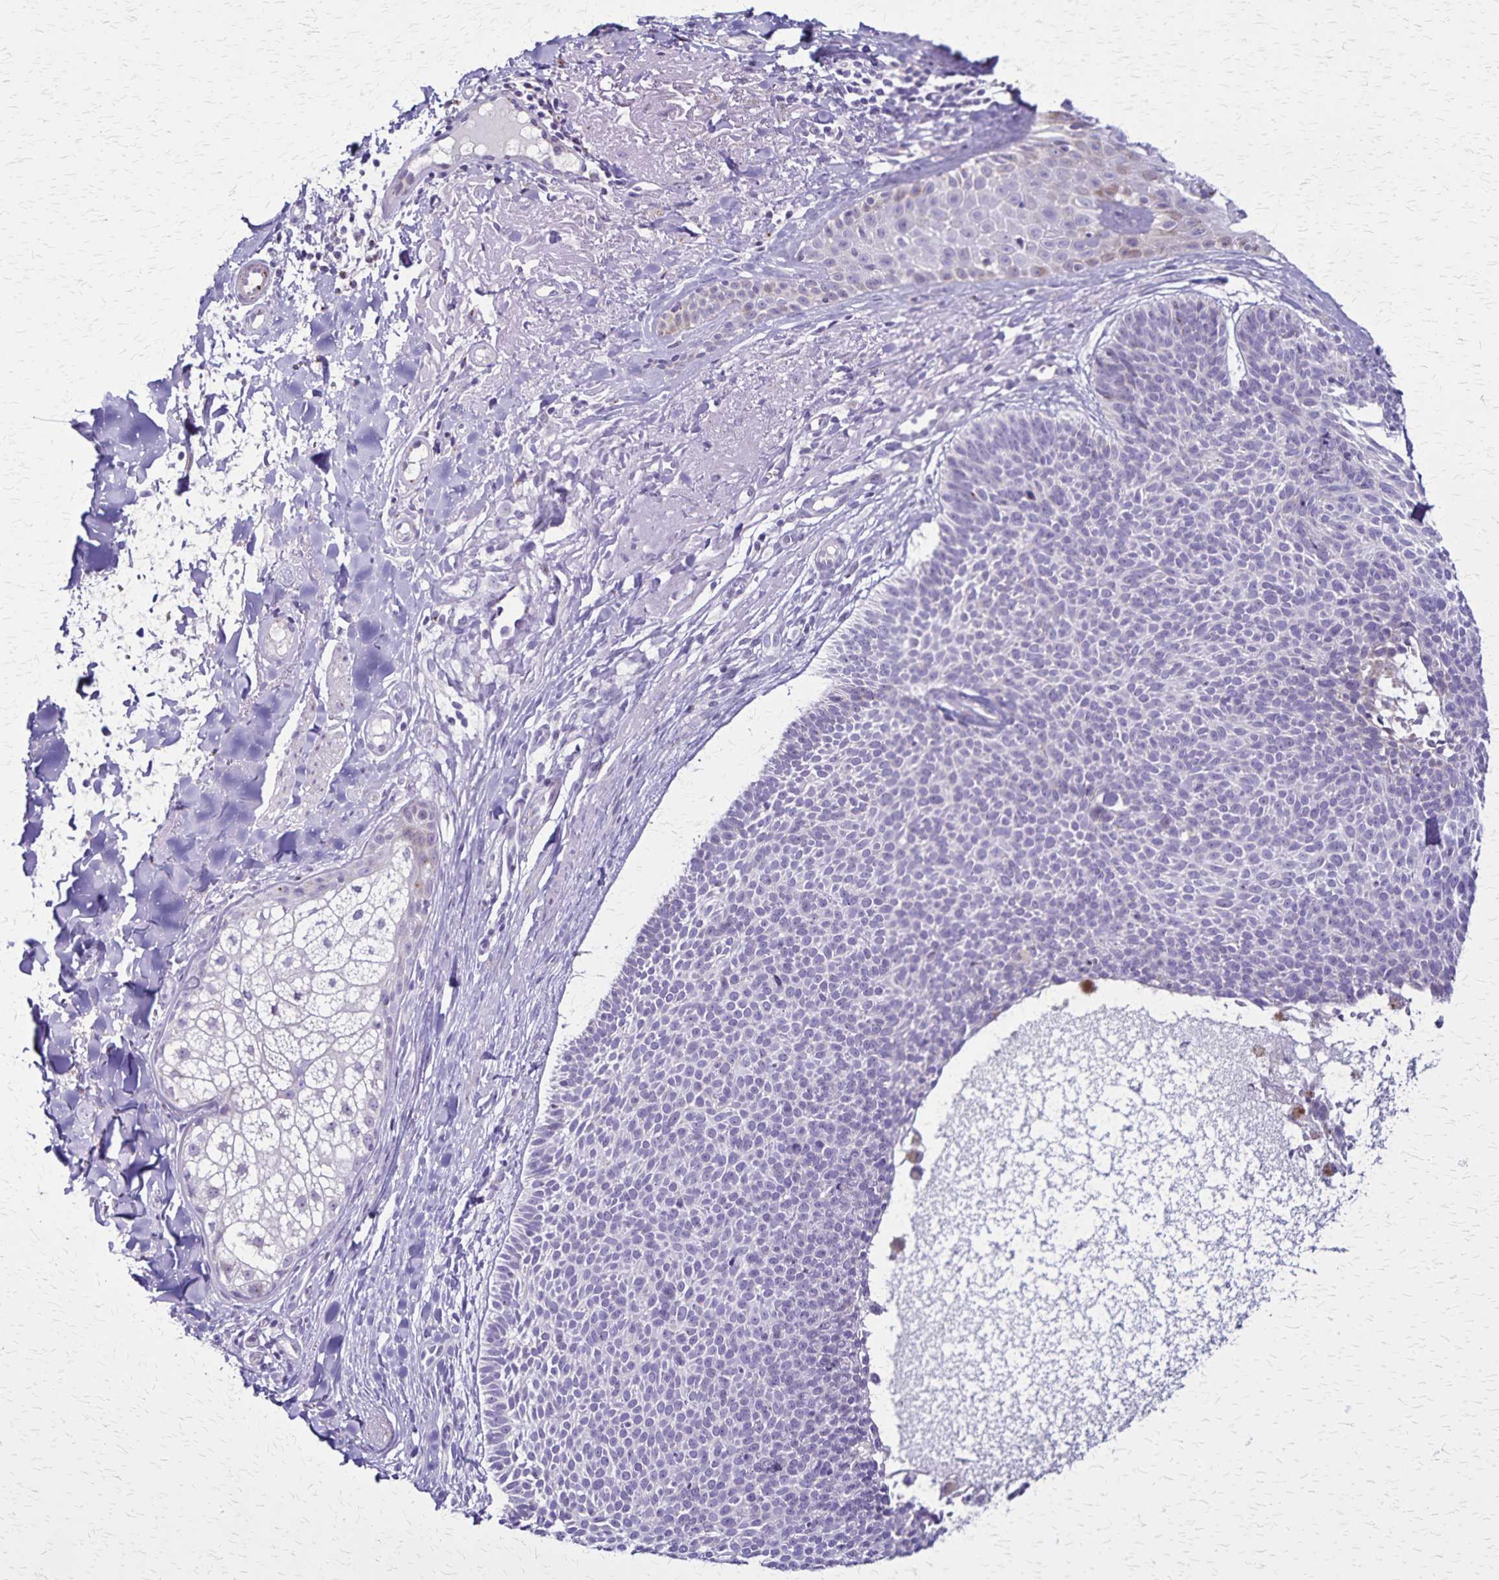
{"staining": {"intensity": "negative", "quantity": "none", "location": "none"}, "tissue": "skin cancer", "cell_type": "Tumor cells", "image_type": "cancer", "snomed": [{"axis": "morphology", "description": "Basal cell carcinoma"}, {"axis": "topography", "description": "Skin"}], "caption": "Immunohistochemical staining of human skin cancer (basal cell carcinoma) shows no significant staining in tumor cells.", "gene": "OR51B5", "patient": {"sex": "male", "age": 82}}